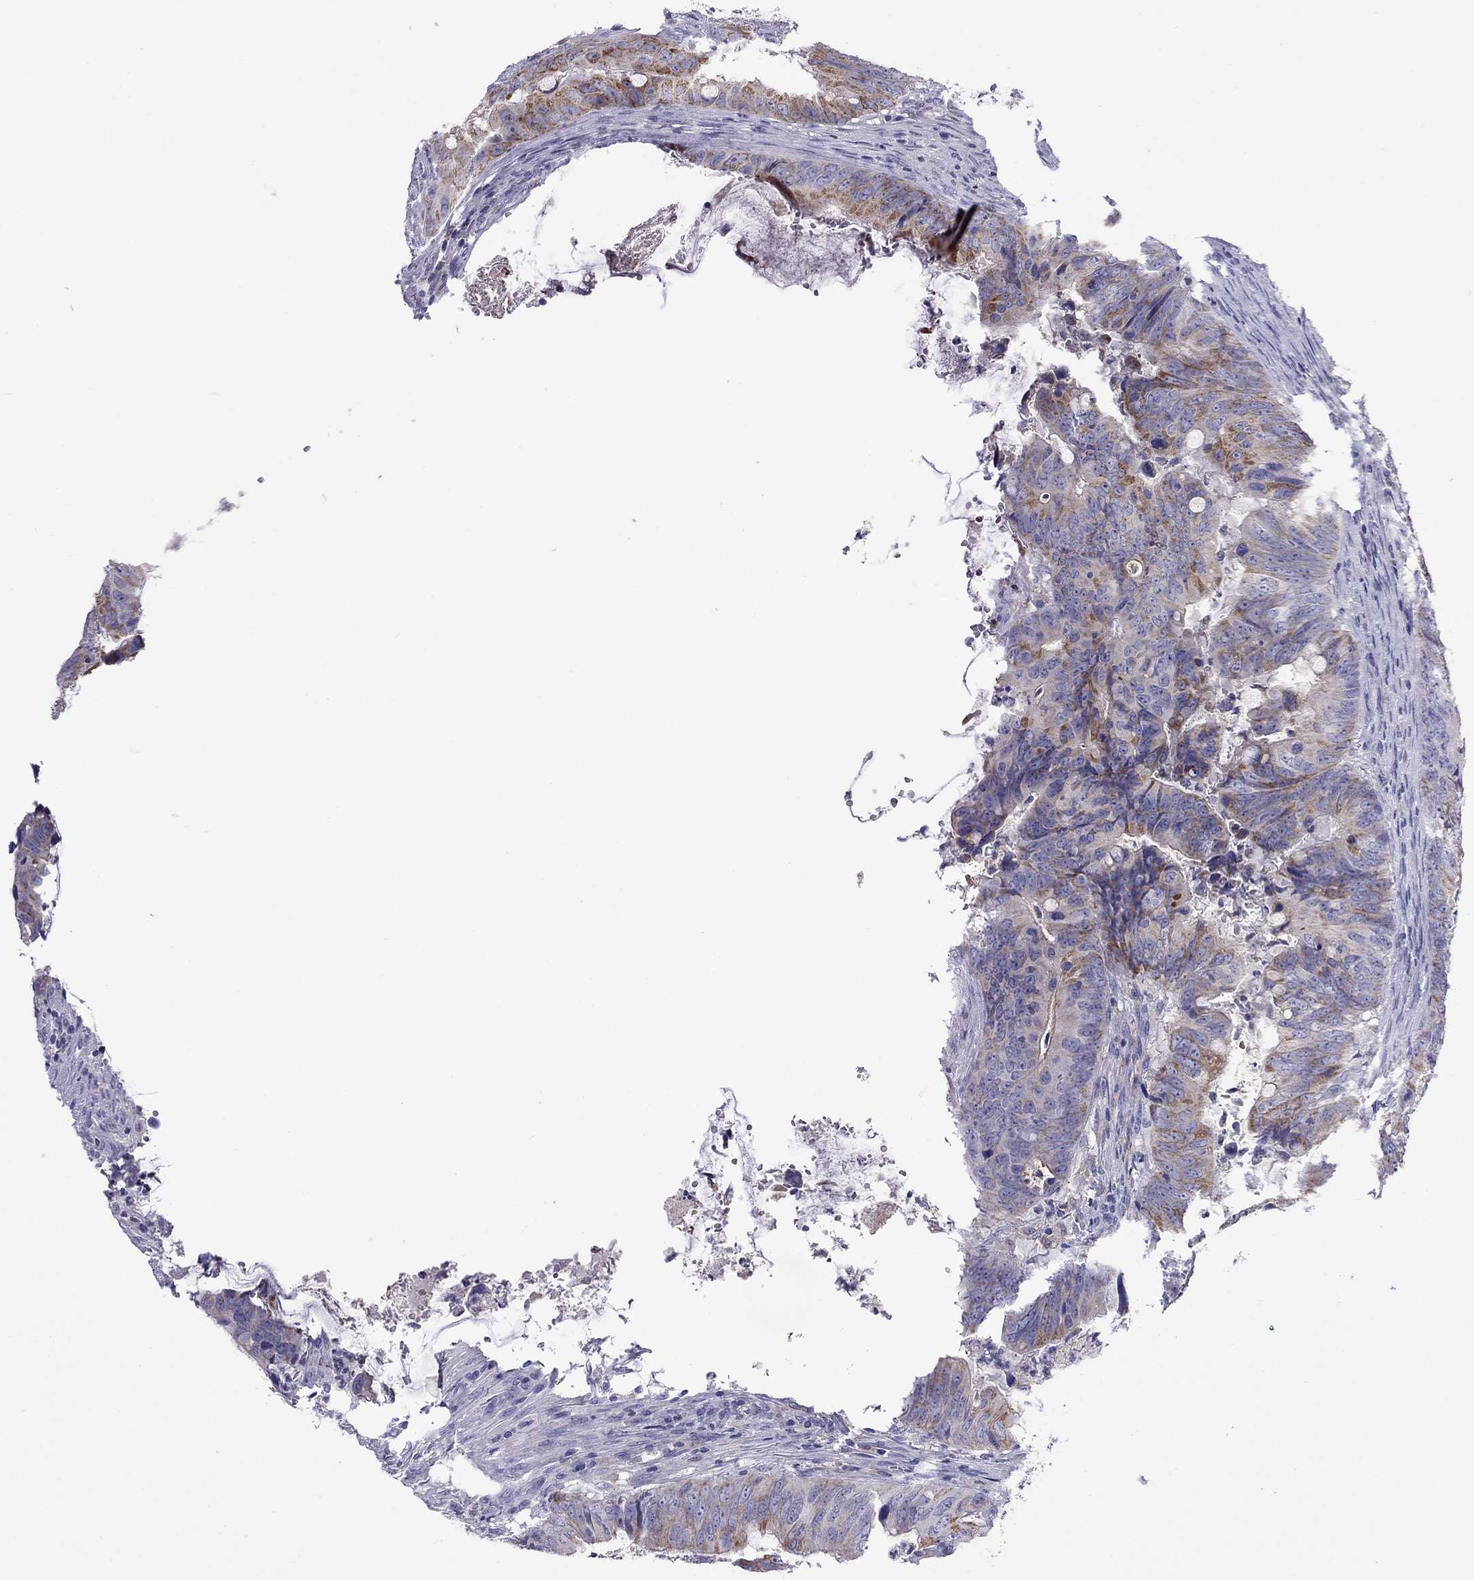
{"staining": {"intensity": "moderate", "quantity": "<25%", "location": "cytoplasmic/membranous"}, "tissue": "colorectal cancer", "cell_type": "Tumor cells", "image_type": "cancer", "snomed": [{"axis": "morphology", "description": "Adenocarcinoma, NOS"}, {"axis": "topography", "description": "Colon"}], "caption": "Colorectal cancer (adenocarcinoma) was stained to show a protein in brown. There is low levels of moderate cytoplasmic/membranous staining in approximately <25% of tumor cells.", "gene": "SLC46A2", "patient": {"sex": "female", "age": 82}}